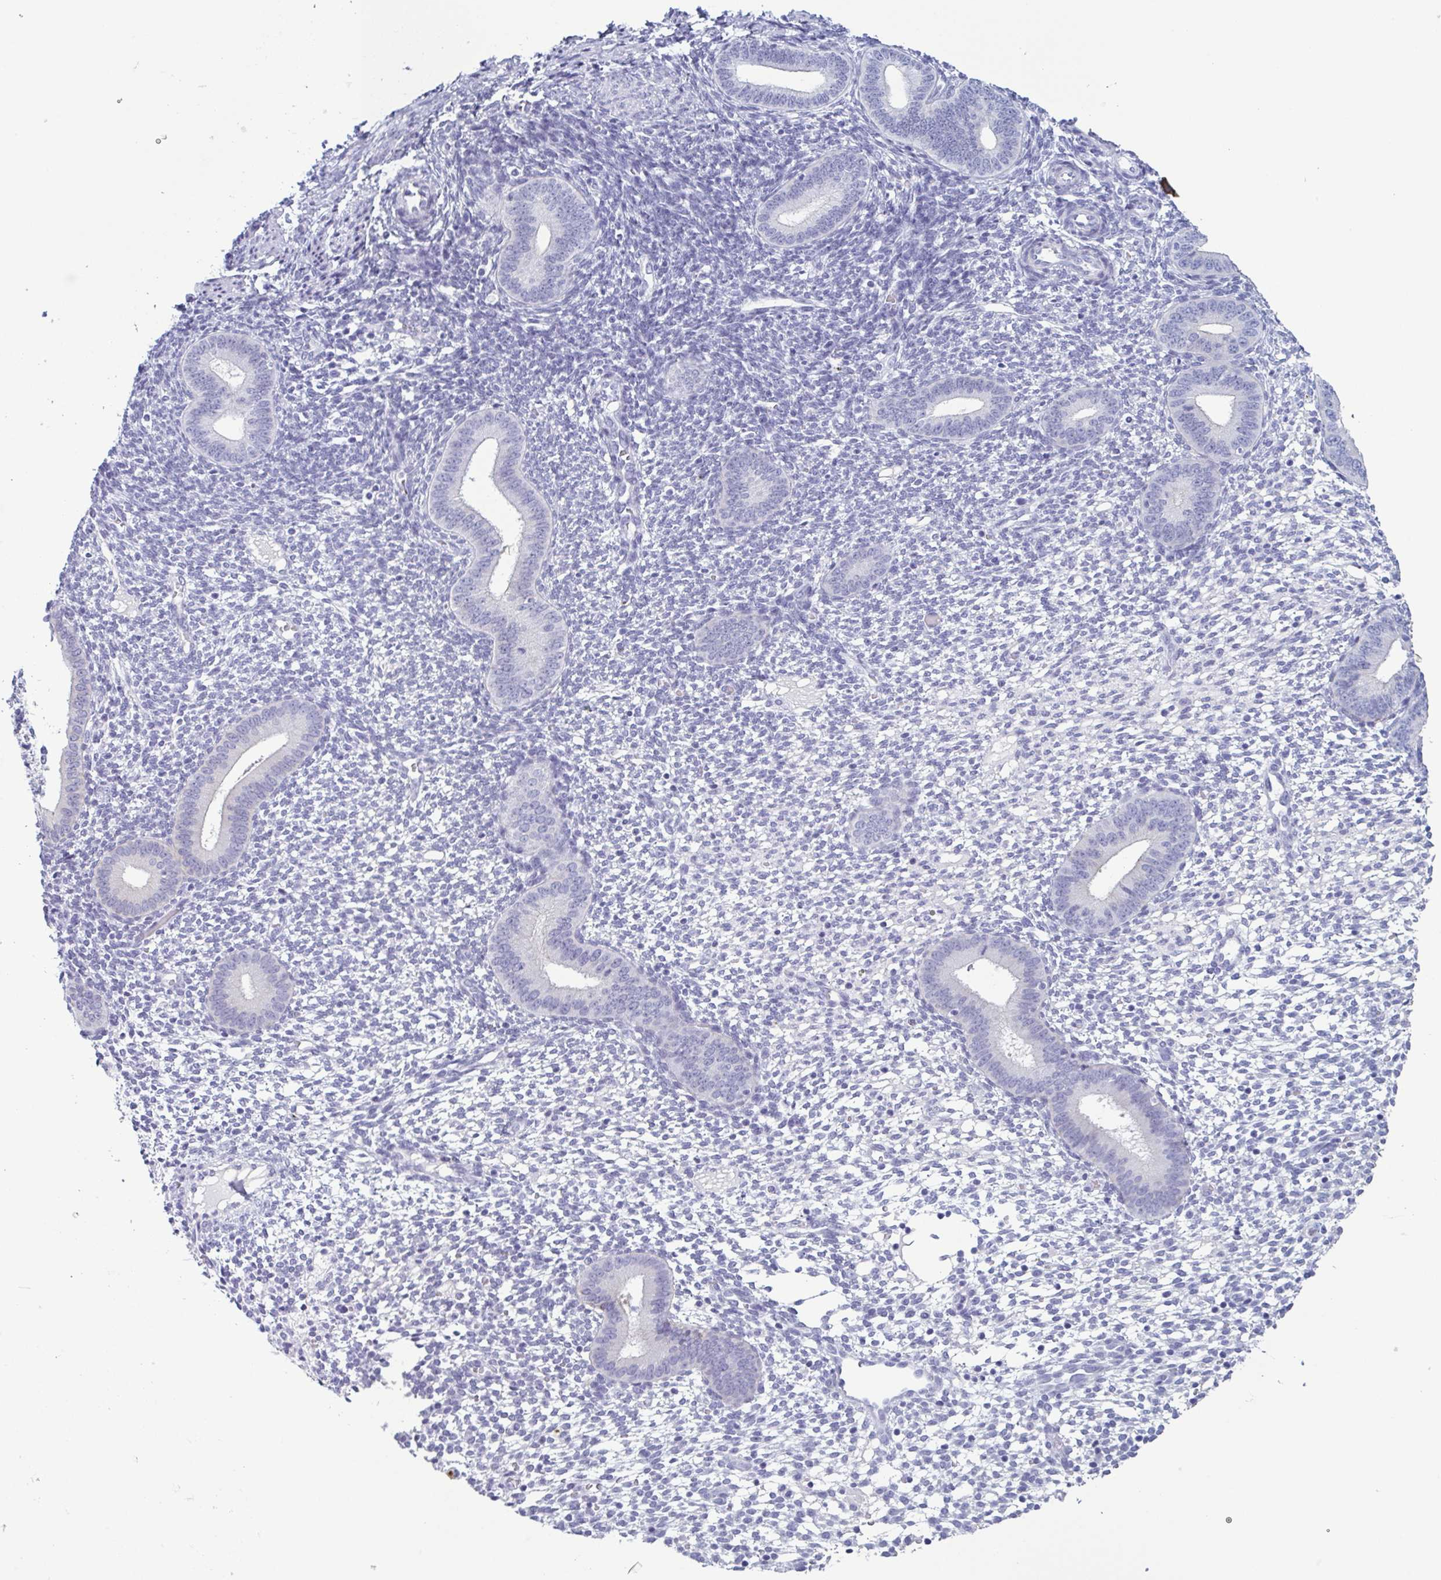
{"staining": {"intensity": "negative", "quantity": "none", "location": "none"}, "tissue": "endometrium", "cell_type": "Cells in endometrial stroma", "image_type": "normal", "snomed": [{"axis": "morphology", "description": "Normal tissue, NOS"}, {"axis": "topography", "description": "Endometrium"}], "caption": "A high-resolution photomicrograph shows IHC staining of unremarkable endometrium, which shows no significant staining in cells in endometrial stroma.", "gene": "KRT10", "patient": {"sex": "female", "age": 40}}